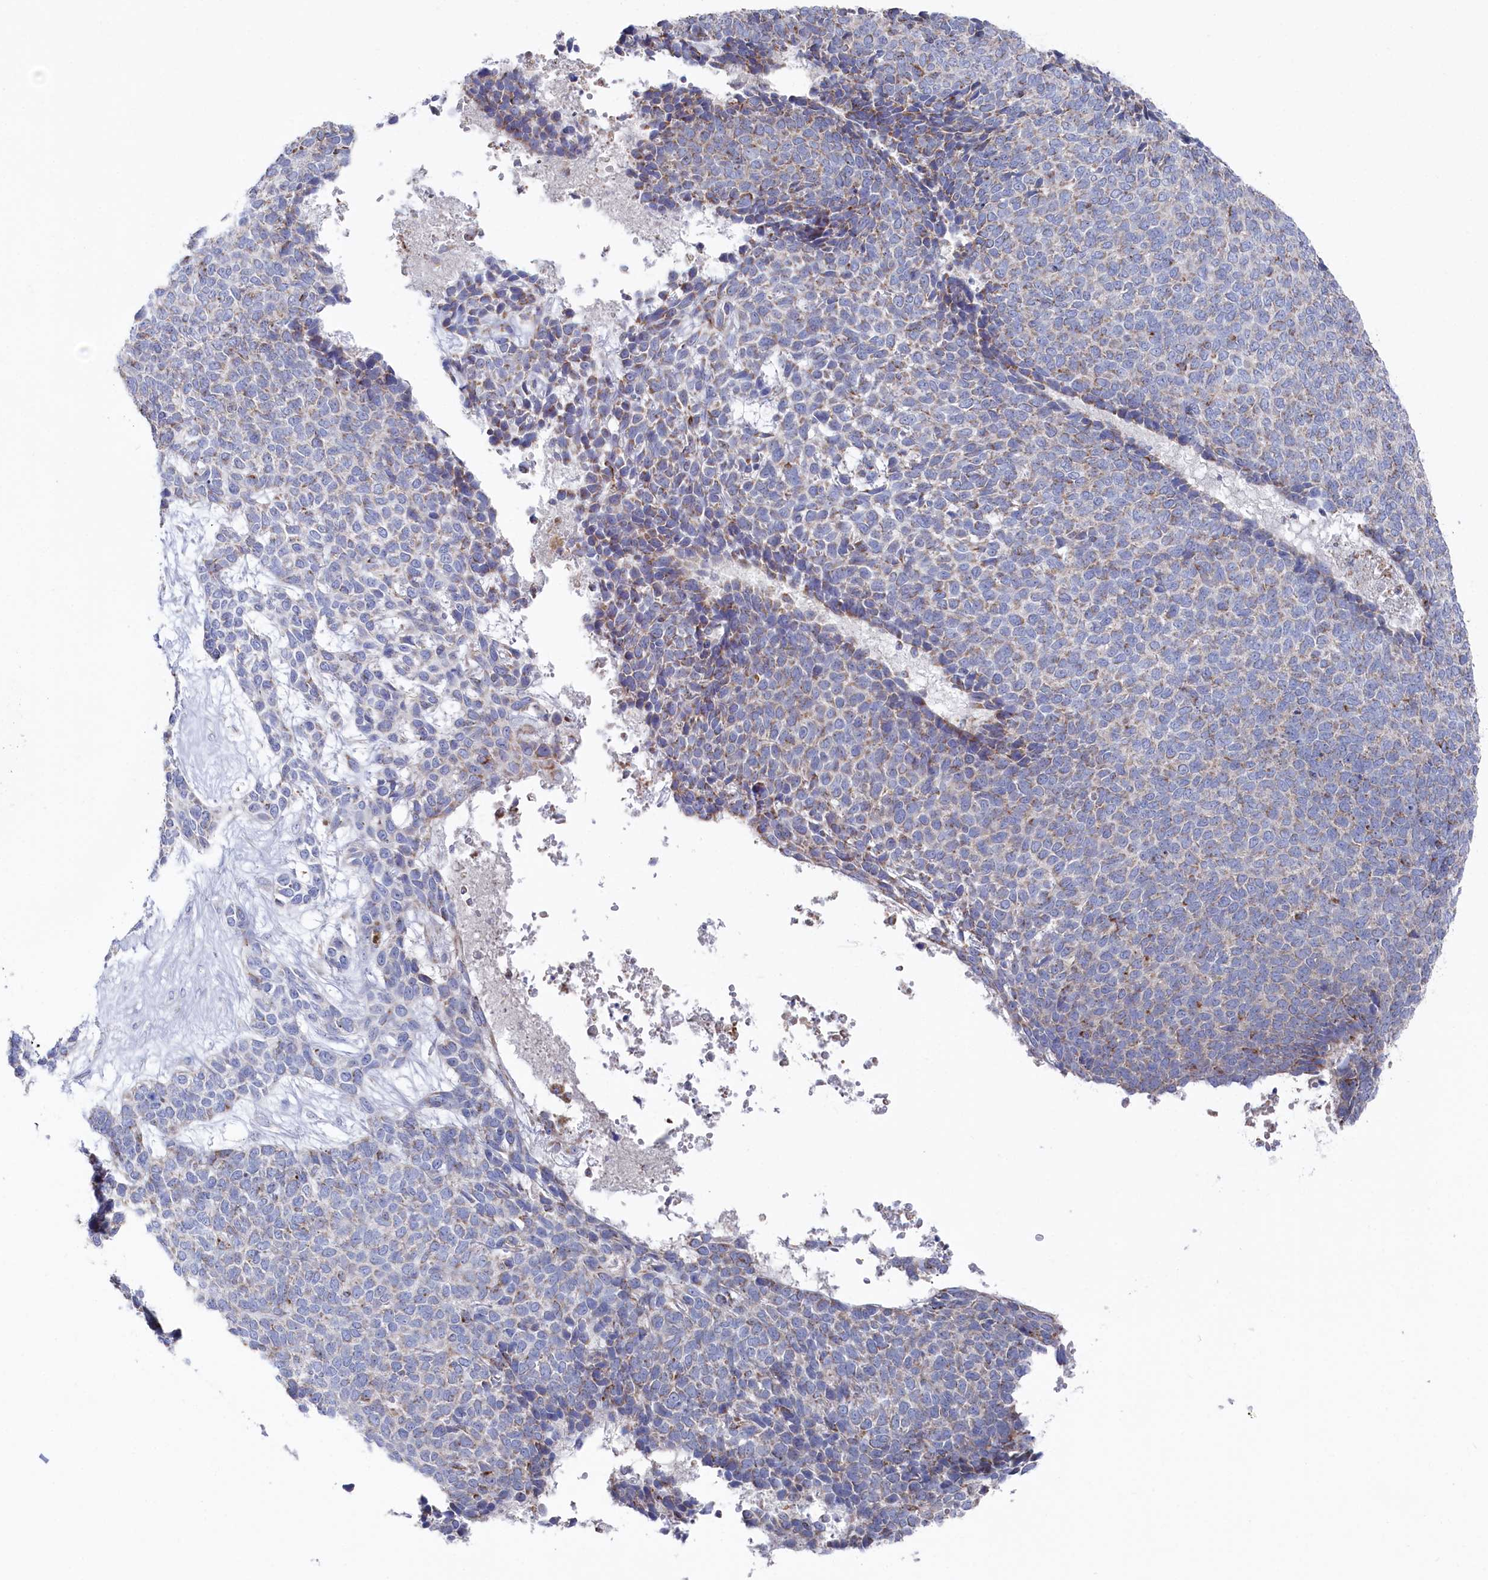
{"staining": {"intensity": "weak", "quantity": "<25%", "location": "cytoplasmic/membranous"}, "tissue": "skin cancer", "cell_type": "Tumor cells", "image_type": "cancer", "snomed": [{"axis": "morphology", "description": "Basal cell carcinoma"}, {"axis": "topography", "description": "Skin"}], "caption": "Basal cell carcinoma (skin) stained for a protein using immunohistochemistry (IHC) displays no positivity tumor cells.", "gene": "GLS2", "patient": {"sex": "female", "age": 84}}